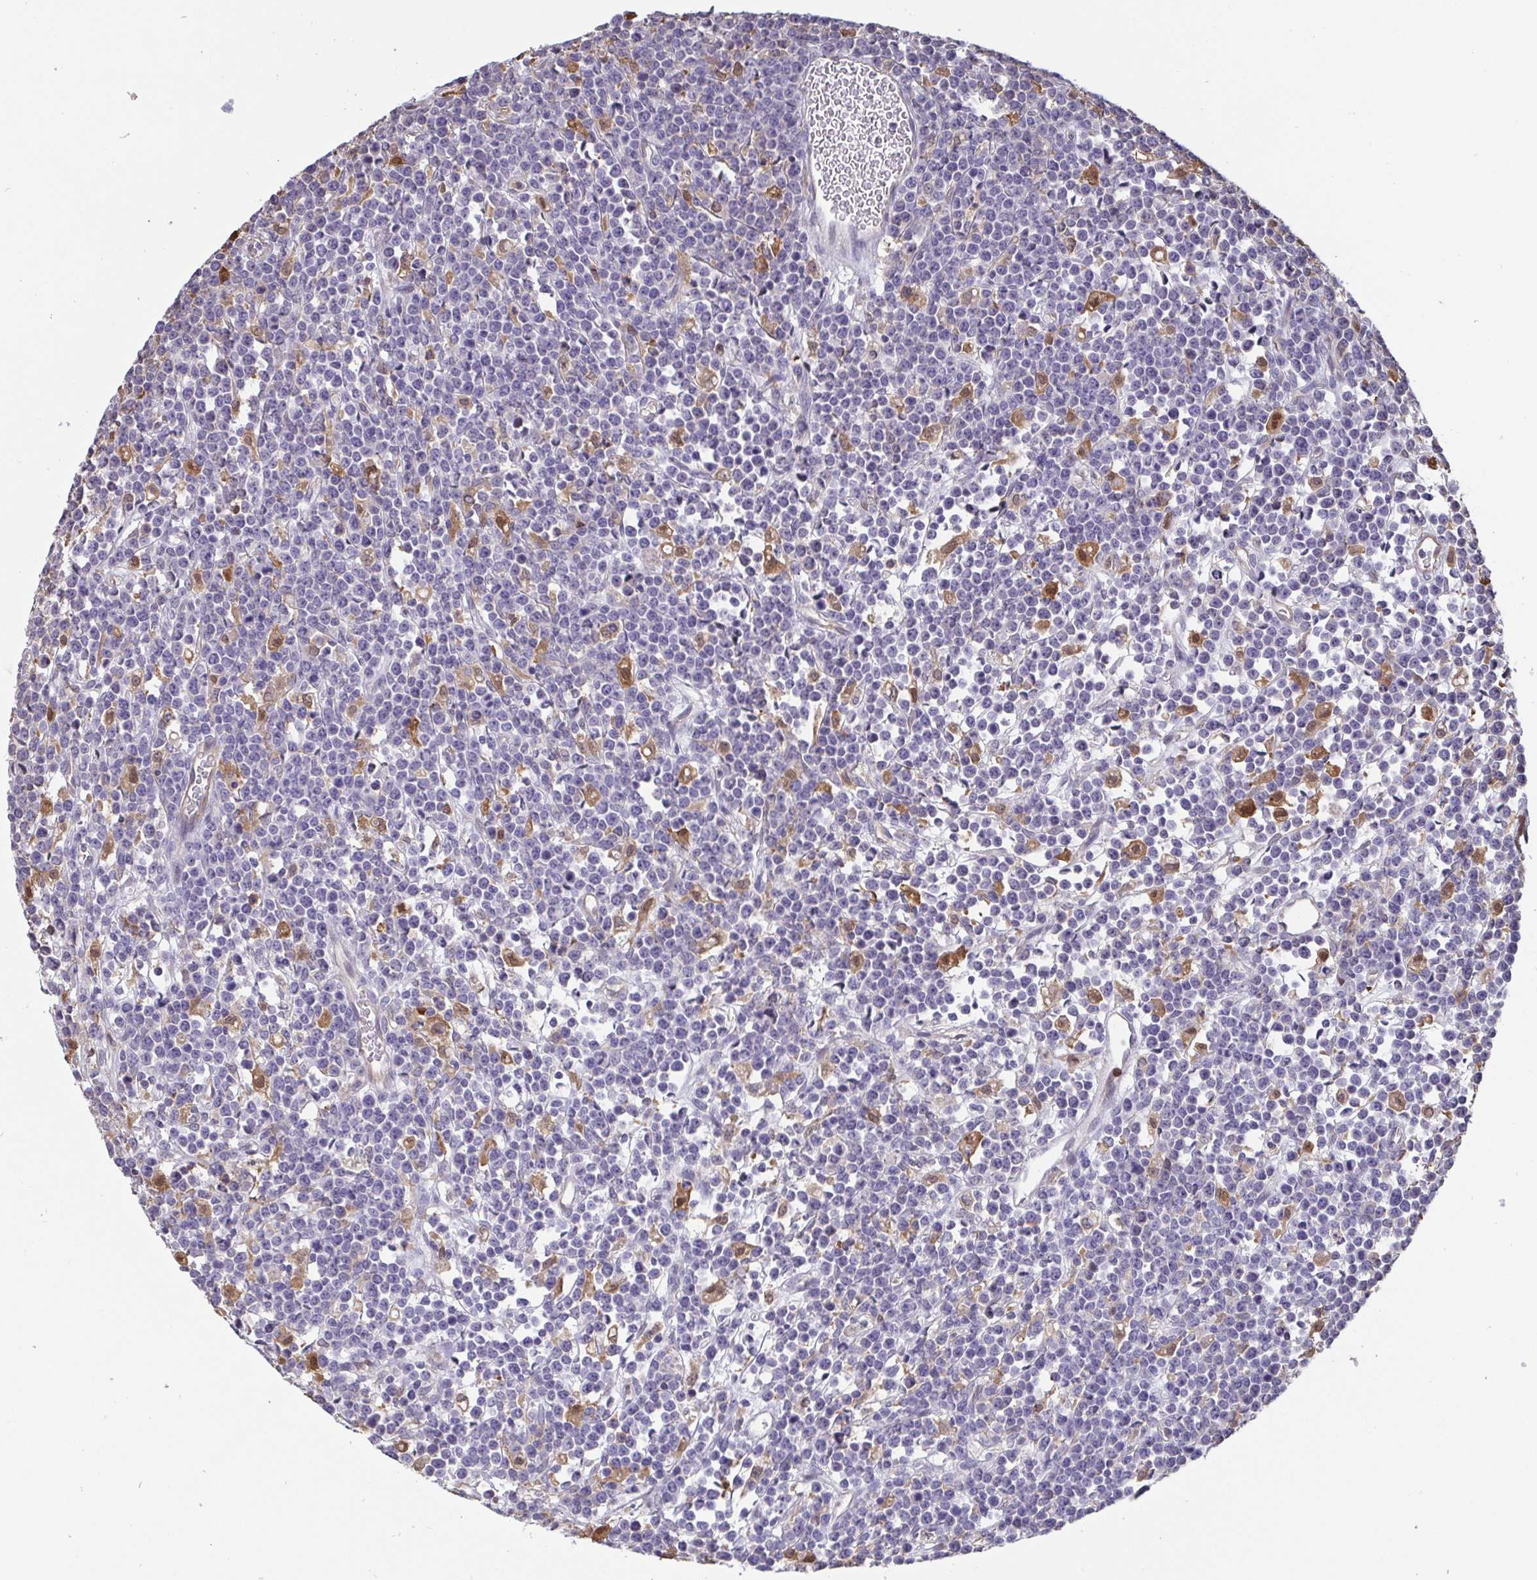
{"staining": {"intensity": "negative", "quantity": "none", "location": "none"}, "tissue": "lymphoma", "cell_type": "Tumor cells", "image_type": "cancer", "snomed": [{"axis": "morphology", "description": "Malignant lymphoma, non-Hodgkin's type, High grade"}, {"axis": "topography", "description": "Ovary"}], "caption": "Lymphoma stained for a protein using immunohistochemistry (IHC) reveals no positivity tumor cells.", "gene": "IDH1", "patient": {"sex": "female", "age": 56}}